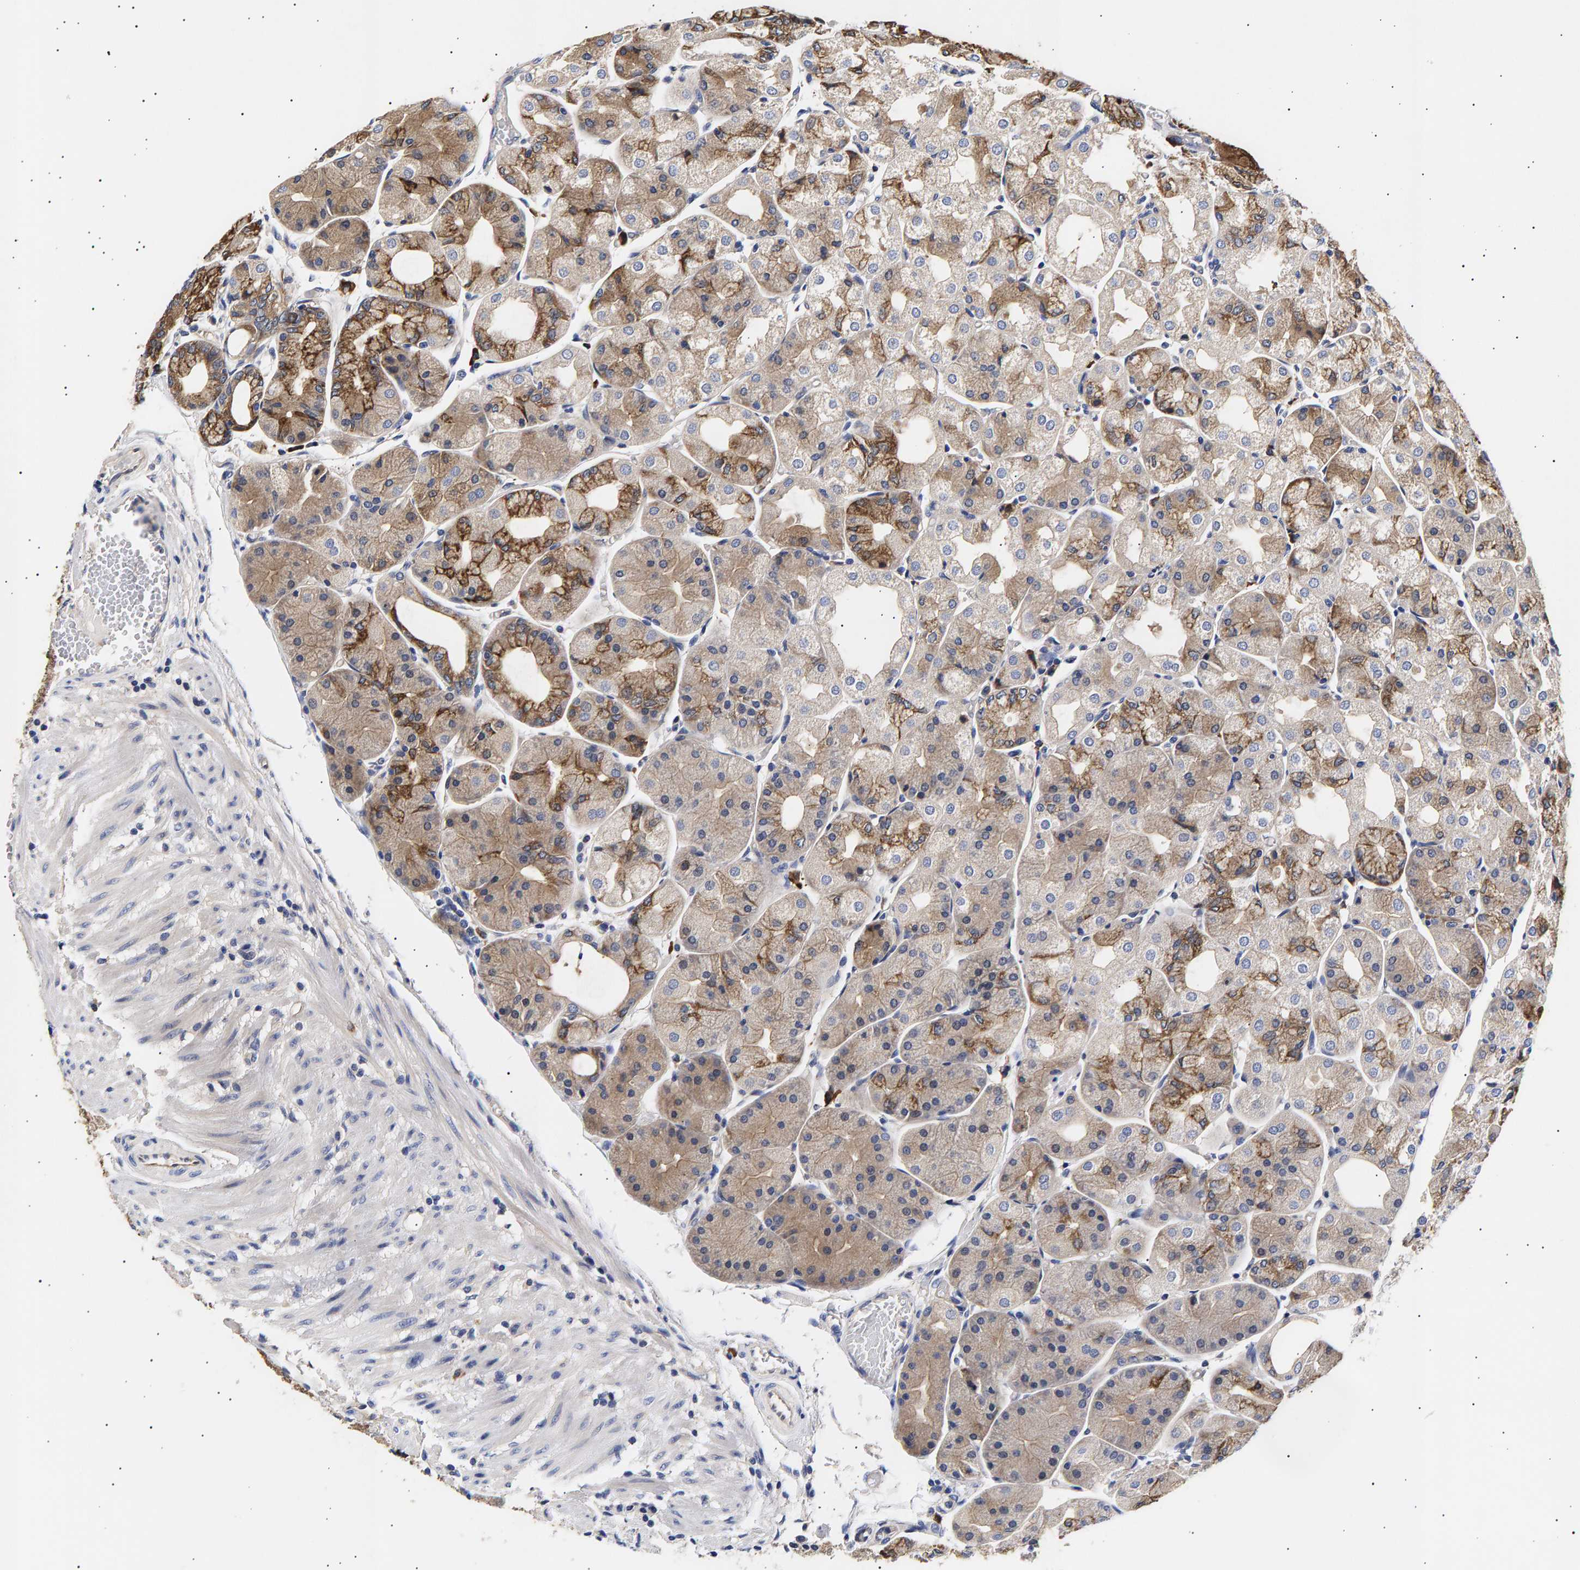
{"staining": {"intensity": "moderate", "quantity": ">75%", "location": "cytoplasmic/membranous"}, "tissue": "stomach", "cell_type": "Glandular cells", "image_type": "normal", "snomed": [{"axis": "morphology", "description": "Normal tissue, NOS"}, {"axis": "topography", "description": "Stomach, upper"}], "caption": "A medium amount of moderate cytoplasmic/membranous staining is present in approximately >75% of glandular cells in unremarkable stomach.", "gene": "ANKRD40", "patient": {"sex": "male", "age": 72}}